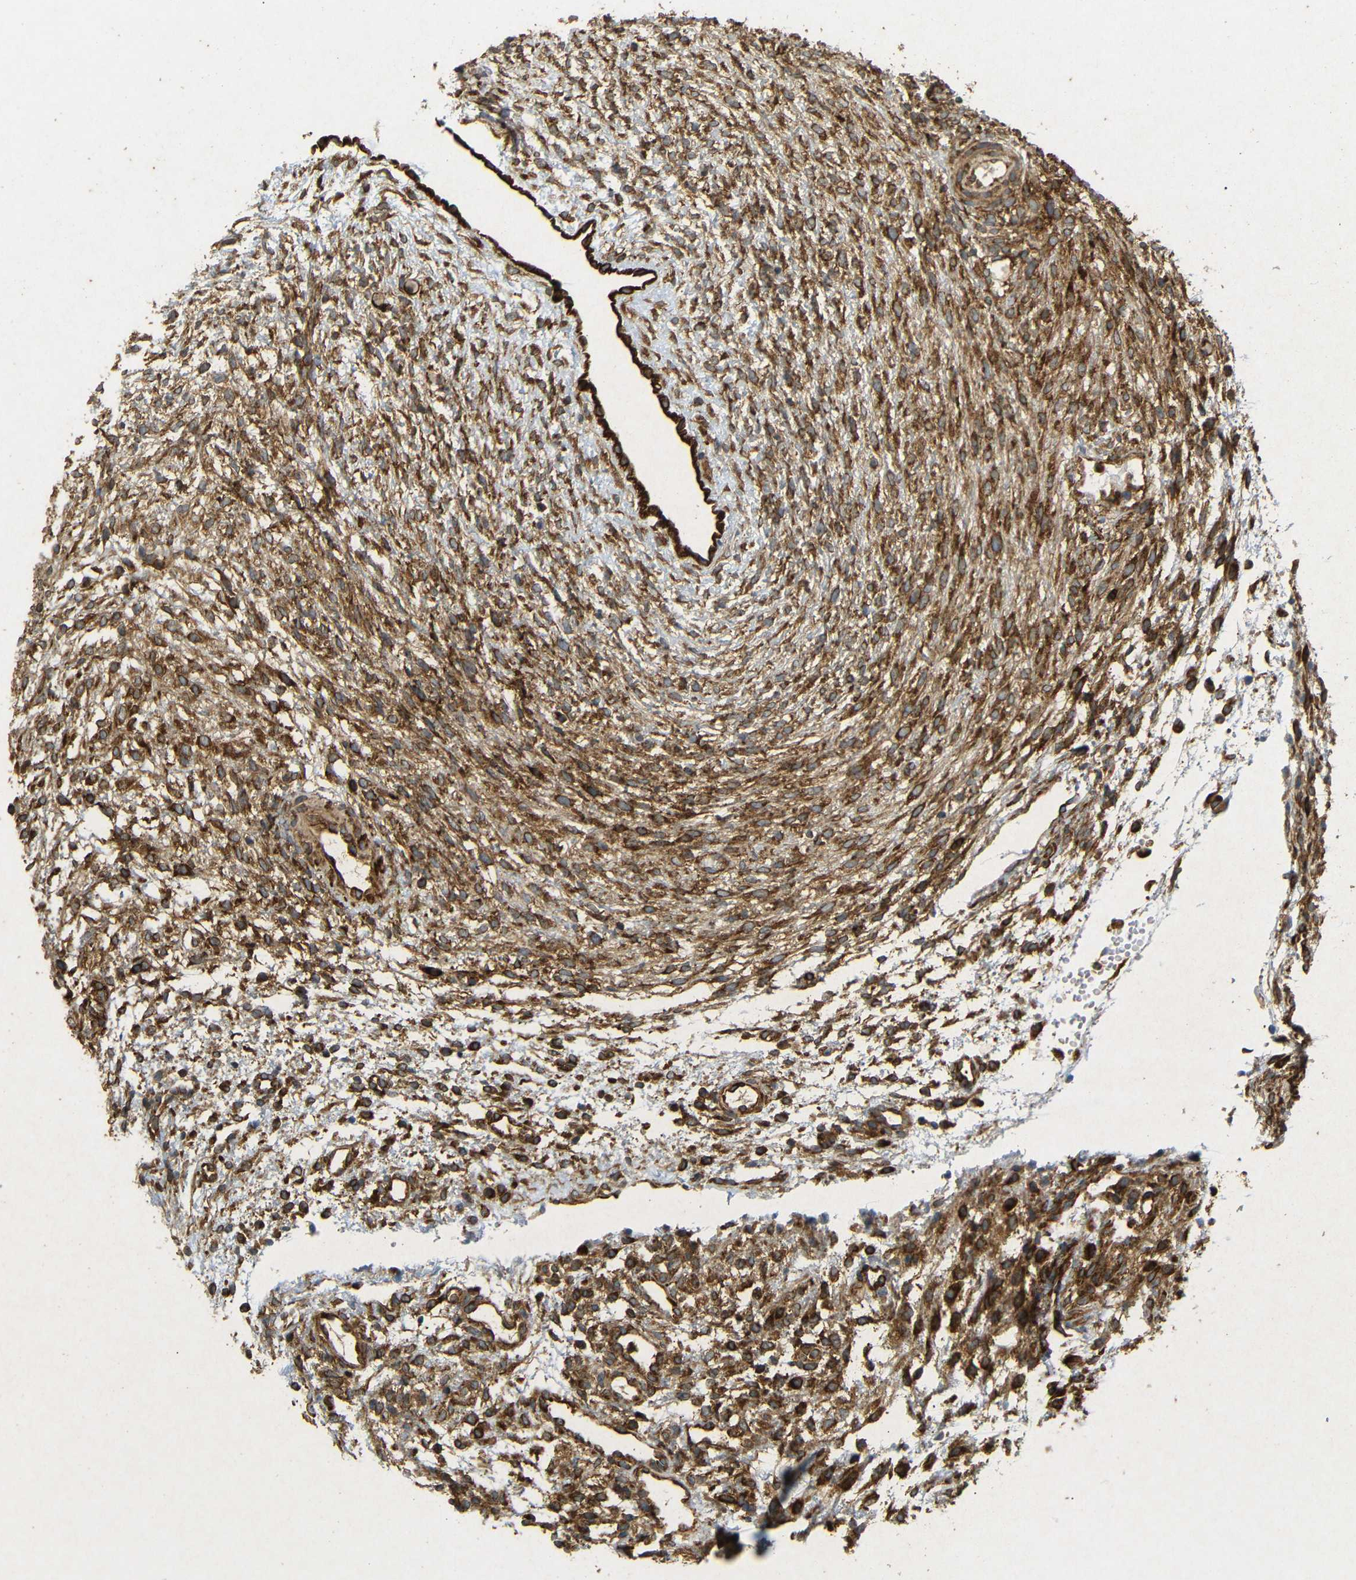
{"staining": {"intensity": "moderate", "quantity": ">75%", "location": "cytoplasmic/membranous"}, "tissue": "ovary", "cell_type": "Ovarian stroma cells", "image_type": "normal", "snomed": [{"axis": "morphology", "description": "Normal tissue, NOS"}, {"axis": "morphology", "description": "Cyst, NOS"}, {"axis": "topography", "description": "Ovary"}], "caption": "Human ovary stained with a brown dye shows moderate cytoplasmic/membranous positive expression in about >75% of ovarian stroma cells.", "gene": "BTF3", "patient": {"sex": "female", "age": 18}}